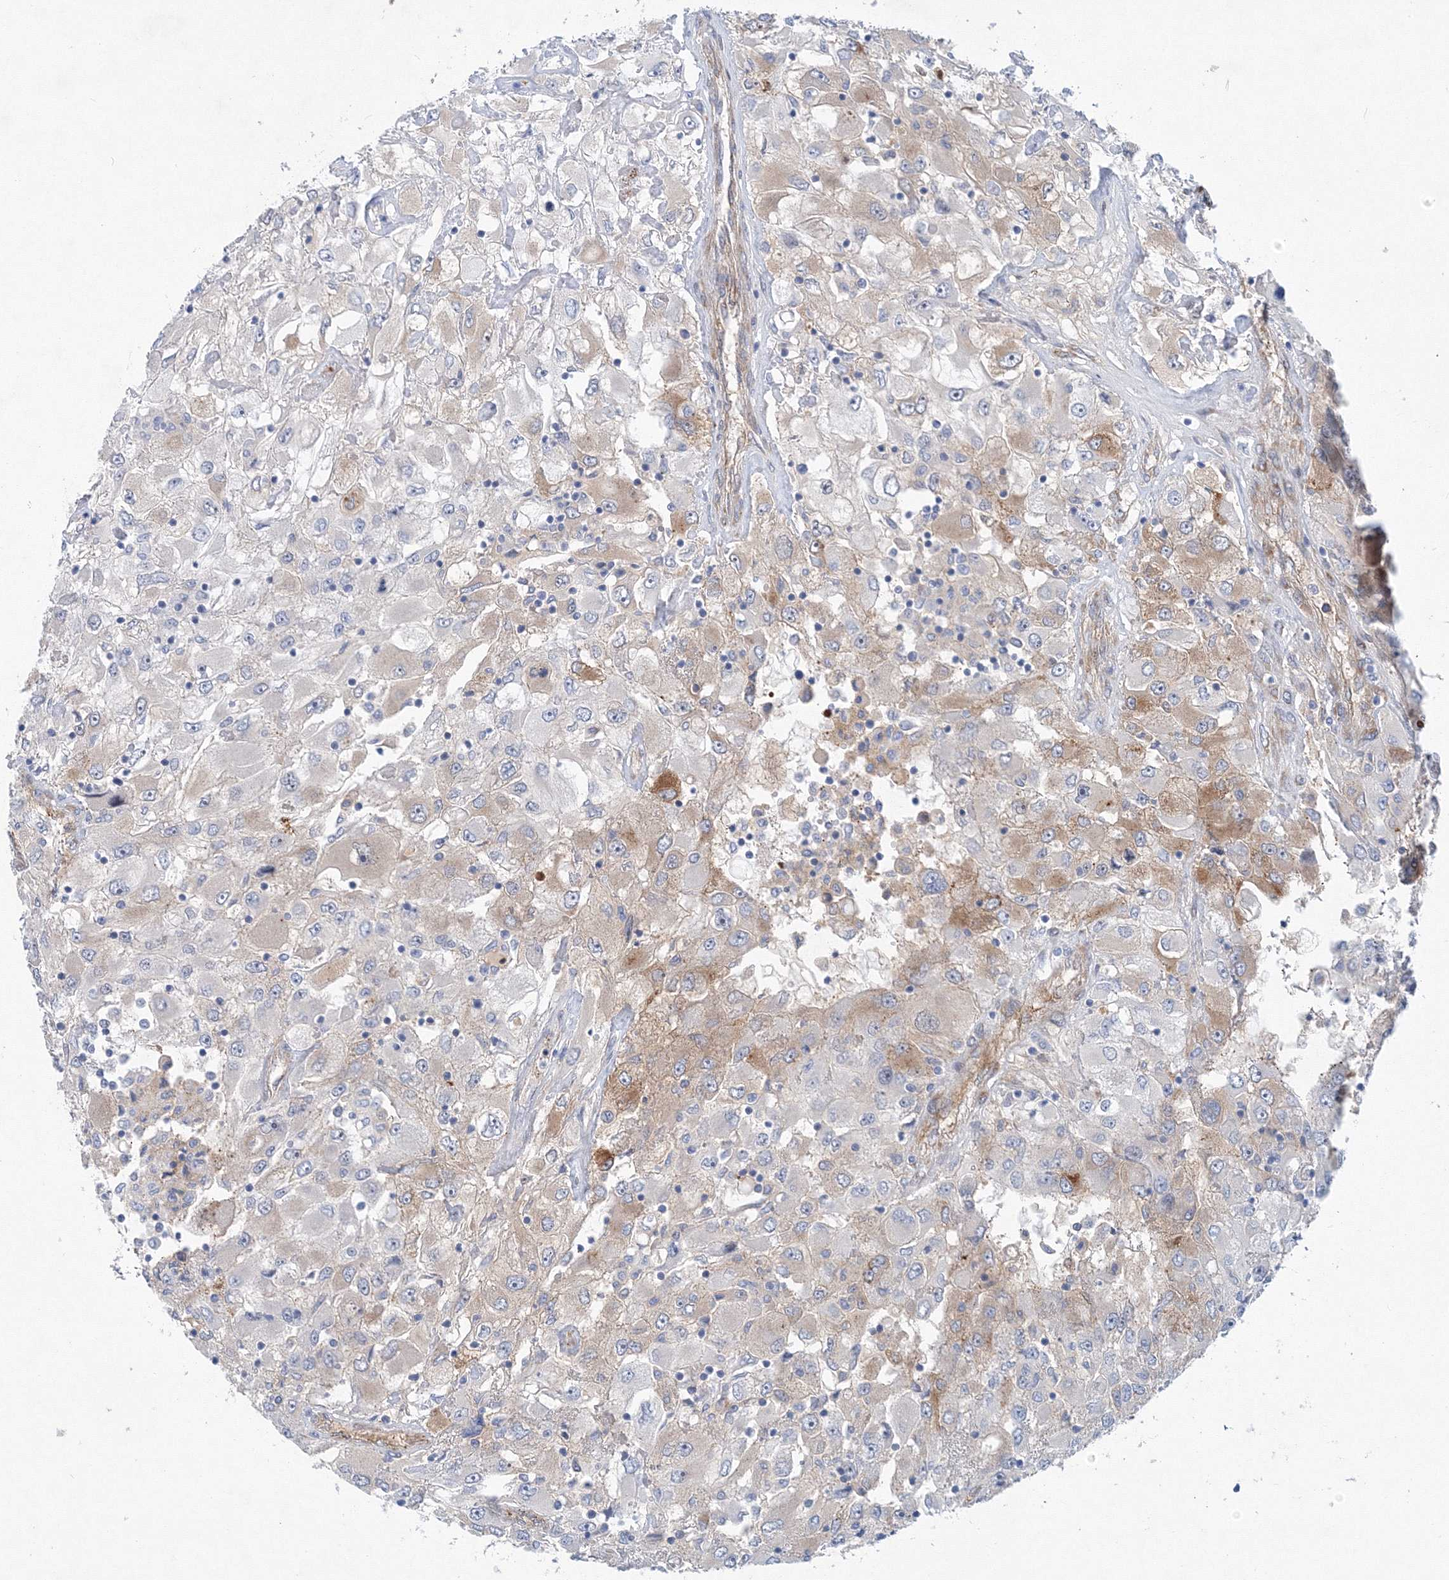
{"staining": {"intensity": "moderate", "quantity": "<25%", "location": "cytoplasmic/membranous"}, "tissue": "renal cancer", "cell_type": "Tumor cells", "image_type": "cancer", "snomed": [{"axis": "morphology", "description": "Adenocarcinoma, NOS"}, {"axis": "topography", "description": "Kidney"}], "caption": "Protein staining of renal cancer (adenocarcinoma) tissue displays moderate cytoplasmic/membranous staining in approximately <25% of tumor cells.", "gene": "TANC1", "patient": {"sex": "female", "age": 52}}